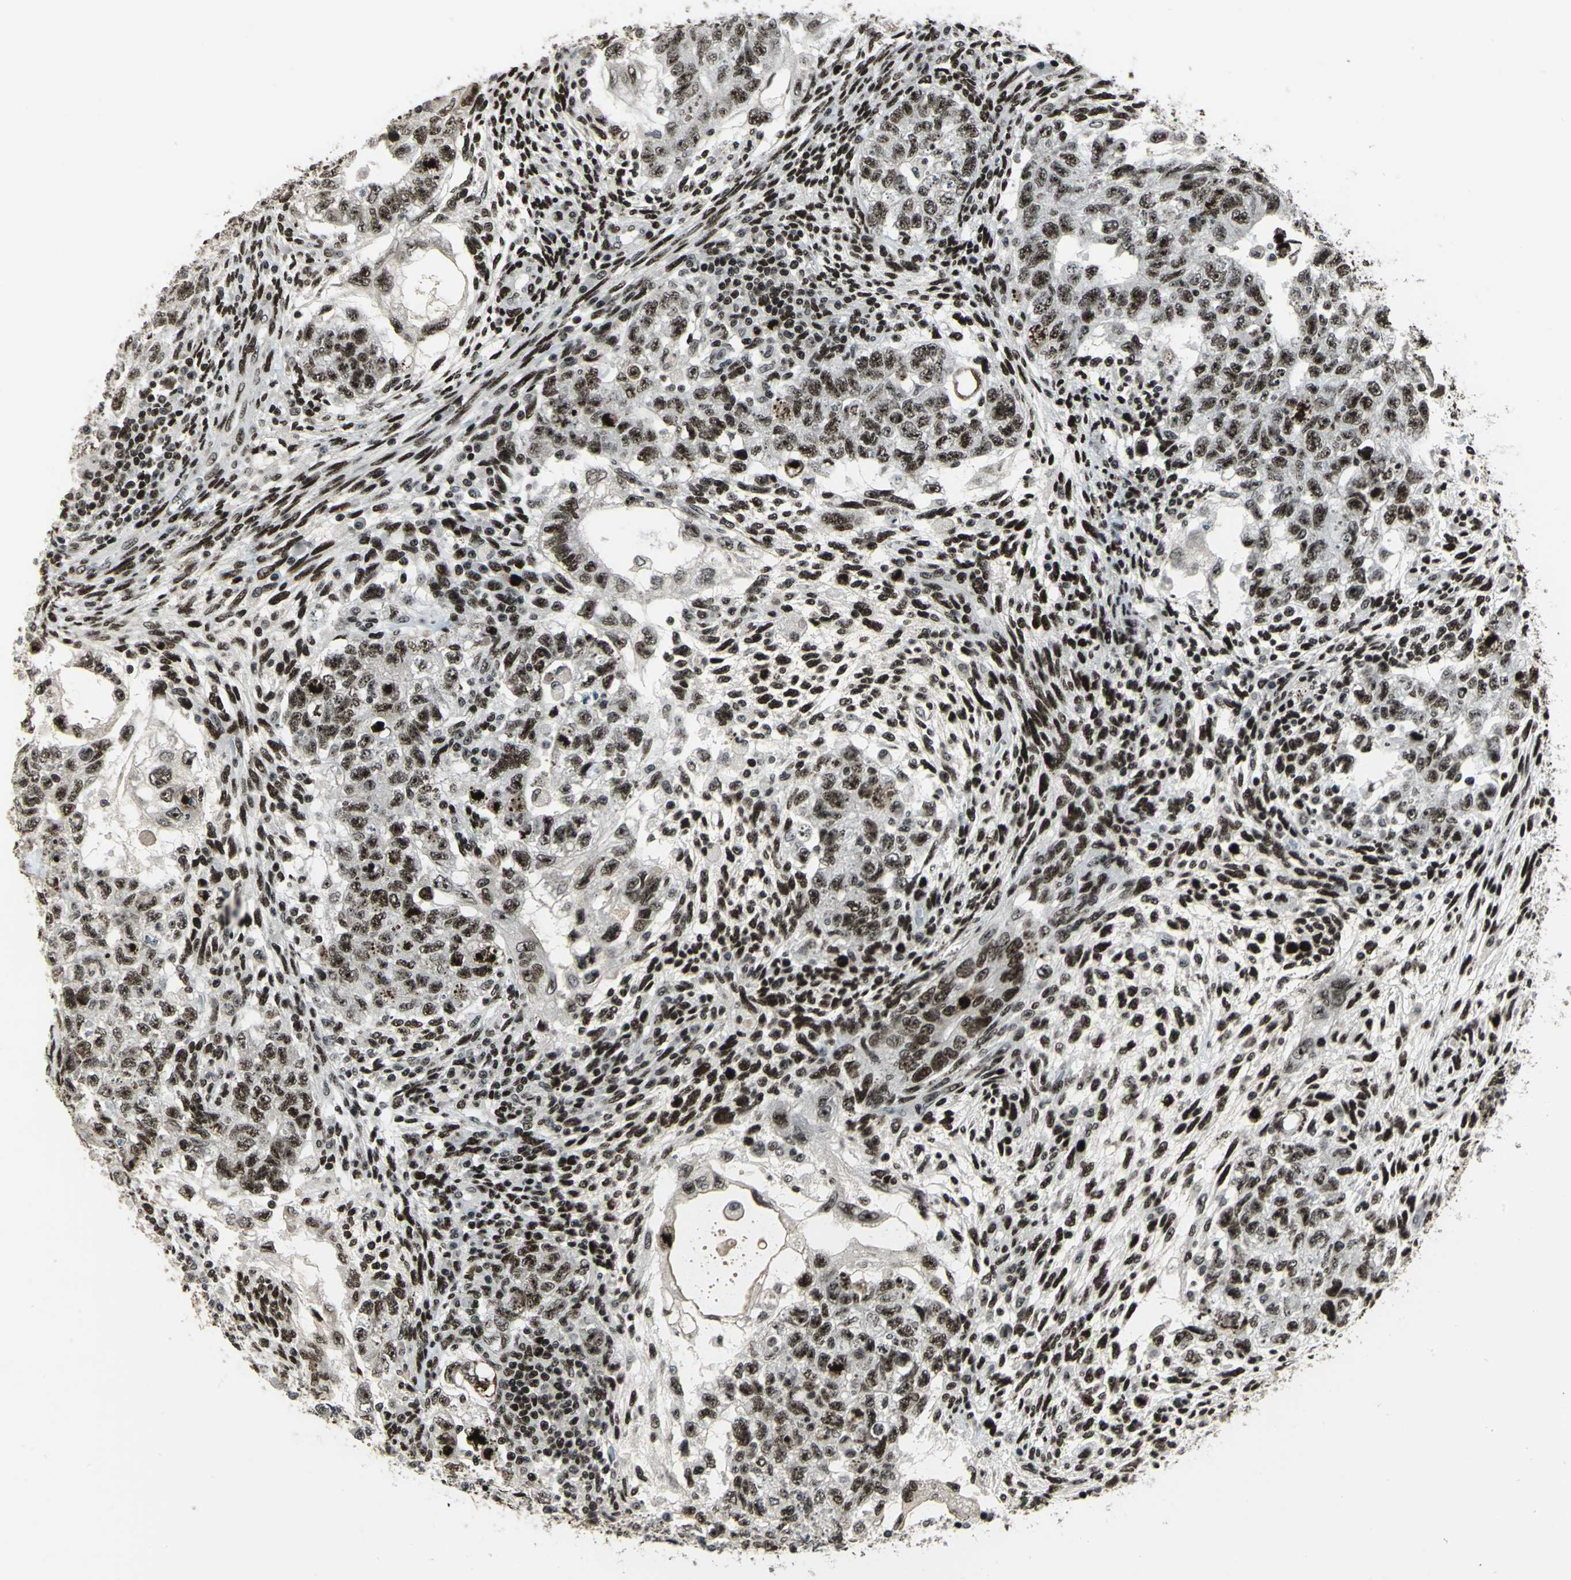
{"staining": {"intensity": "moderate", "quantity": ">75%", "location": "nuclear"}, "tissue": "testis cancer", "cell_type": "Tumor cells", "image_type": "cancer", "snomed": [{"axis": "morphology", "description": "Normal tissue, NOS"}, {"axis": "morphology", "description": "Carcinoma, Embryonal, NOS"}, {"axis": "topography", "description": "Testis"}], "caption": "Moderate nuclear protein positivity is seen in approximately >75% of tumor cells in embryonal carcinoma (testis).", "gene": "UBTF", "patient": {"sex": "male", "age": 36}}